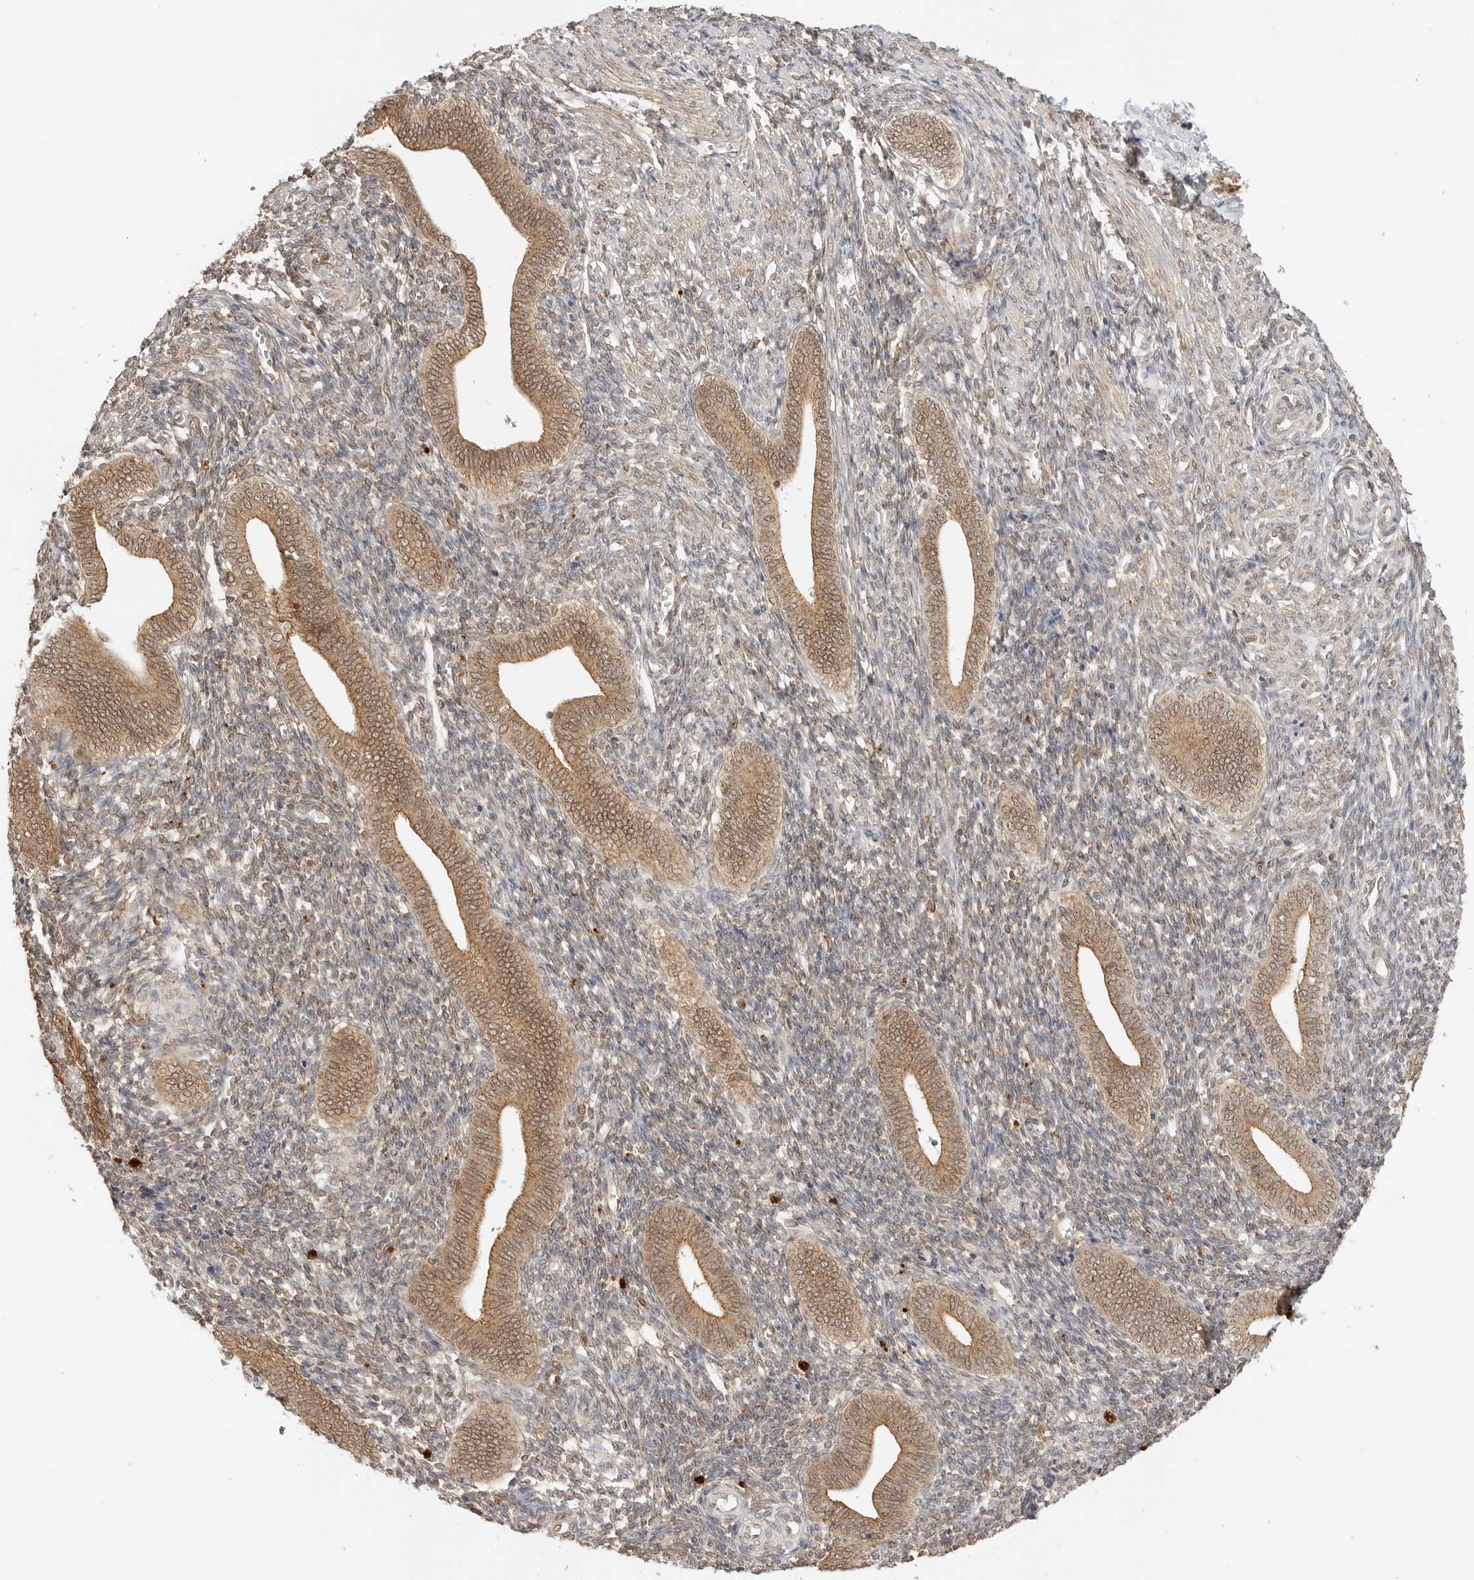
{"staining": {"intensity": "weak", "quantity": "25%-75%", "location": "cytoplasmic/membranous,nuclear"}, "tissue": "endometrium", "cell_type": "Cells in endometrial stroma", "image_type": "normal", "snomed": [{"axis": "morphology", "description": "Normal tissue, NOS"}, {"axis": "topography", "description": "Uterus"}, {"axis": "topography", "description": "Endometrium"}], "caption": "A brown stain labels weak cytoplasmic/membranous,nuclear expression of a protein in cells in endometrial stroma of normal human endometrium. The protein of interest is shown in brown color, while the nuclei are stained blue.", "gene": "EPHA1", "patient": {"sex": "female", "age": 33}}